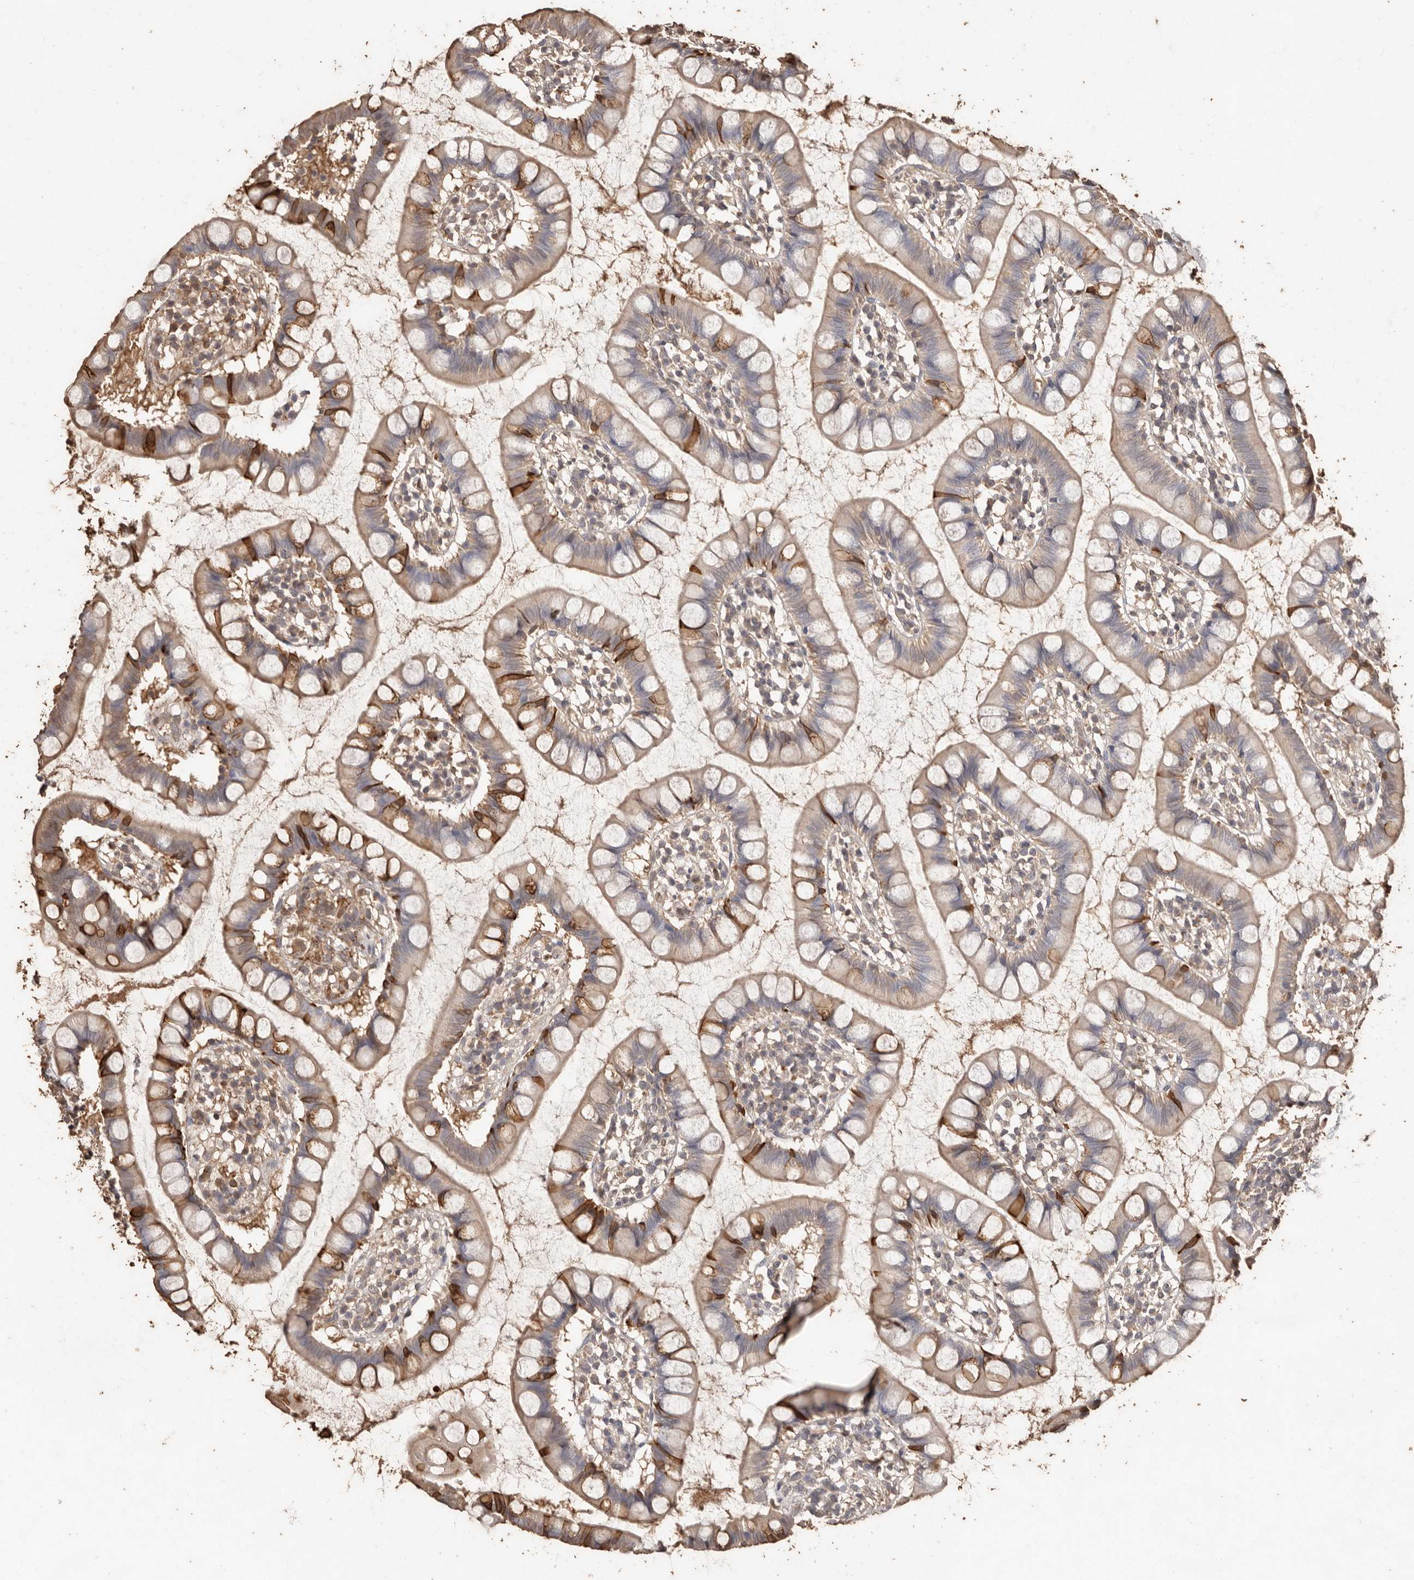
{"staining": {"intensity": "moderate", "quantity": "<25%", "location": "cytoplasmic/membranous"}, "tissue": "small intestine", "cell_type": "Glandular cells", "image_type": "normal", "snomed": [{"axis": "morphology", "description": "Normal tissue, NOS"}, {"axis": "topography", "description": "Small intestine"}], "caption": "DAB immunohistochemical staining of benign small intestine shows moderate cytoplasmic/membranous protein expression in approximately <25% of glandular cells.", "gene": "PKDCC", "patient": {"sex": "female", "age": 84}}